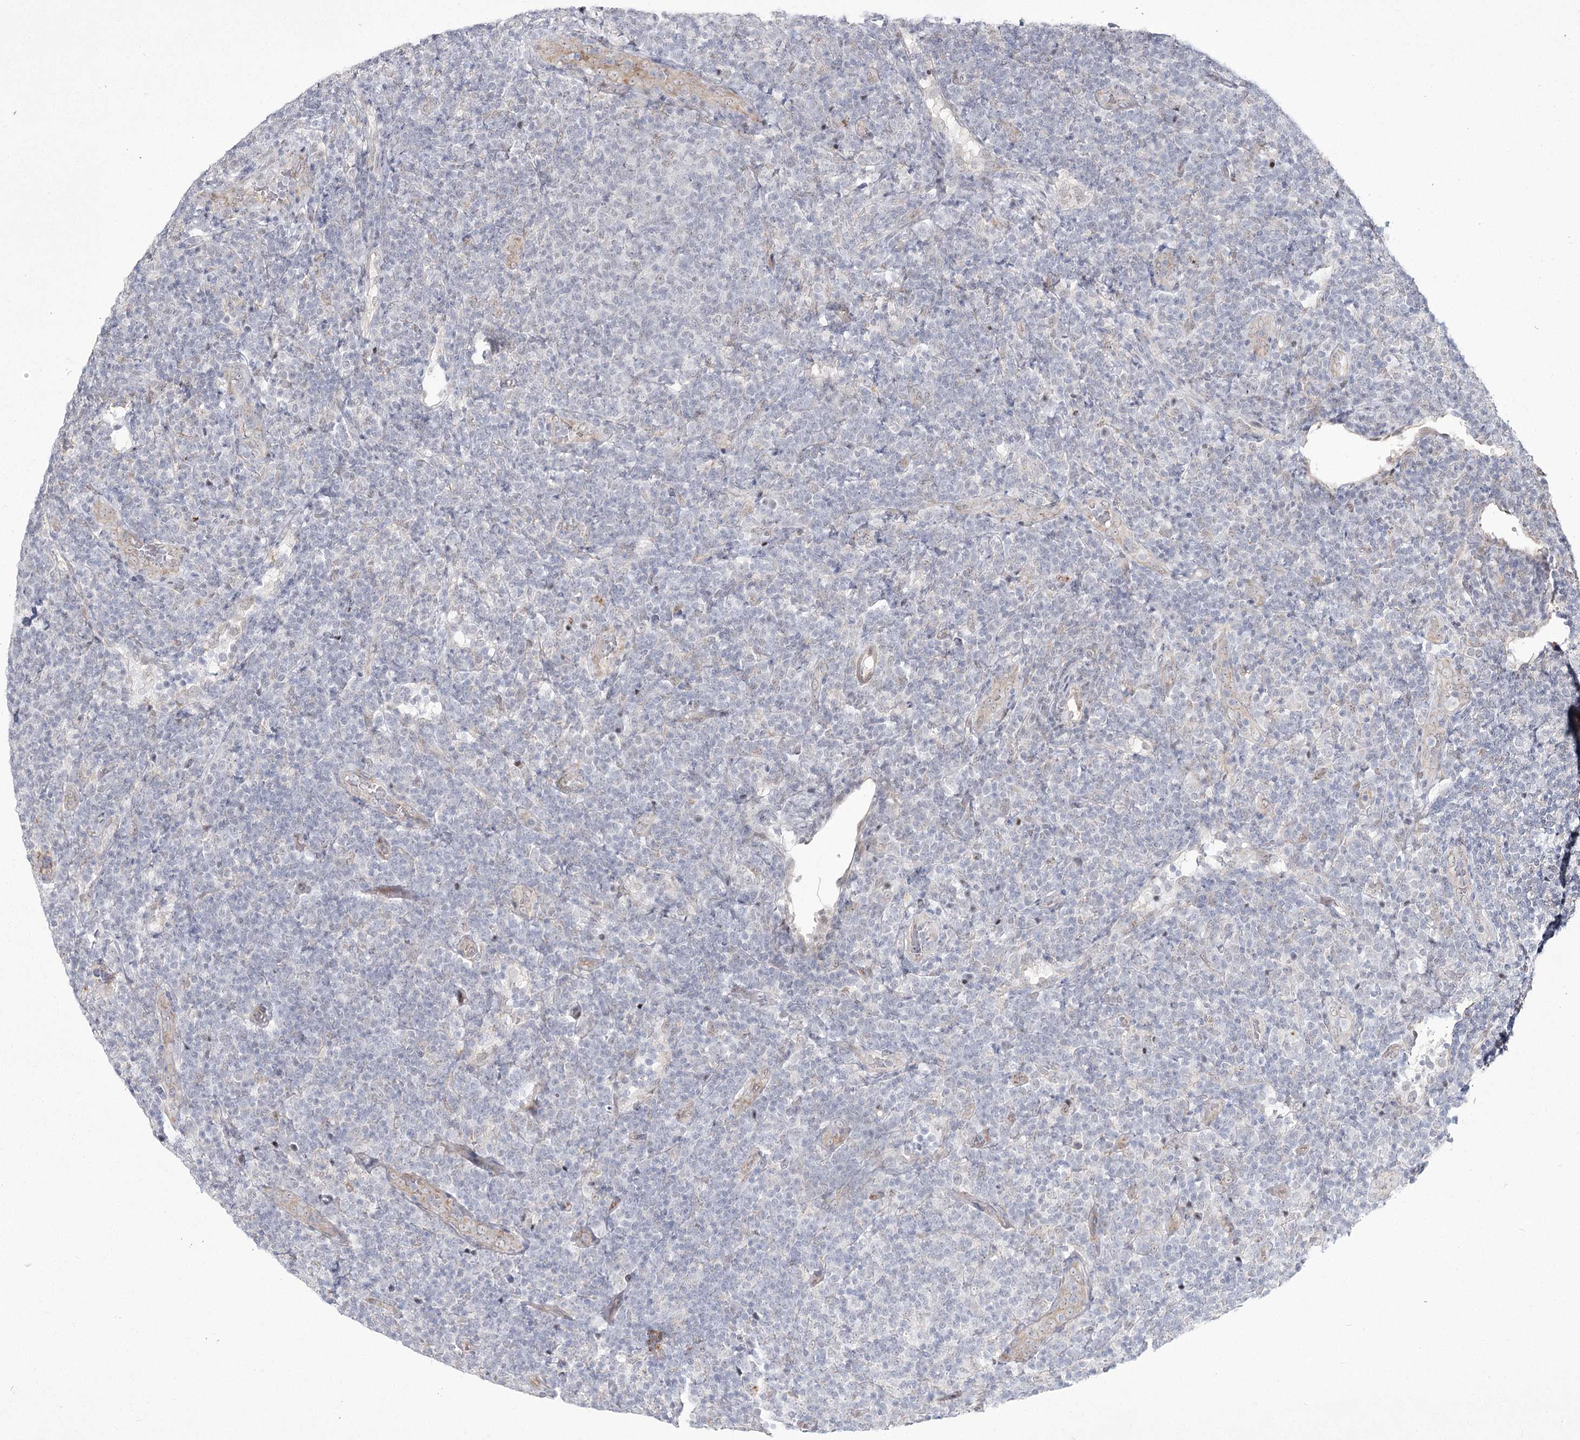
{"staining": {"intensity": "negative", "quantity": "none", "location": "none"}, "tissue": "lymphoma", "cell_type": "Tumor cells", "image_type": "cancer", "snomed": [{"axis": "morphology", "description": "Malignant lymphoma, non-Hodgkin's type, Low grade"}, {"axis": "topography", "description": "Lymph node"}], "caption": "DAB (3,3'-diaminobenzidine) immunohistochemical staining of lymphoma displays no significant positivity in tumor cells.", "gene": "YBX3", "patient": {"sex": "male", "age": 66}}